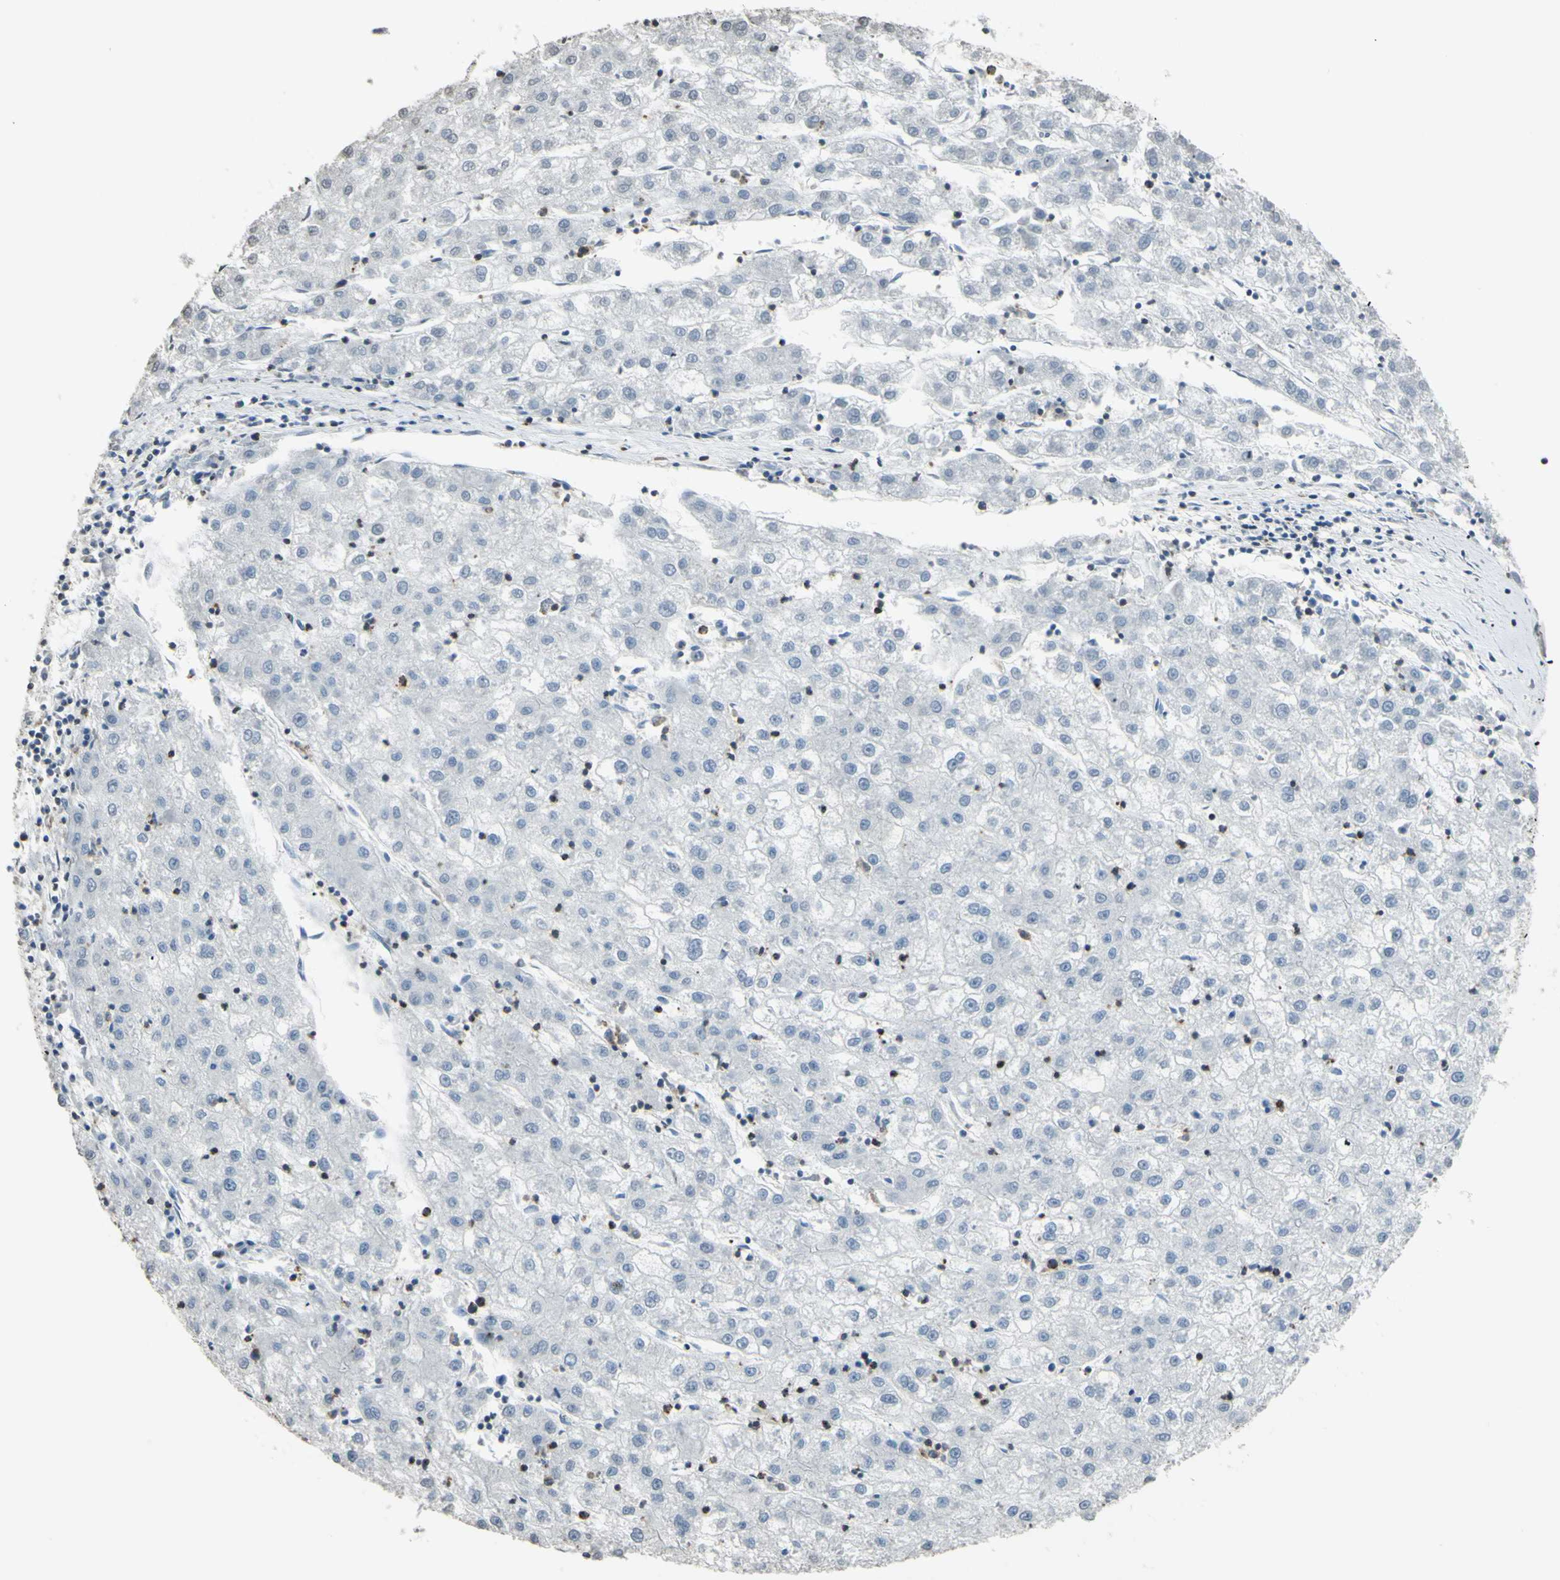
{"staining": {"intensity": "negative", "quantity": "none", "location": "none"}, "tissue": "liver cancer", "cell_type": "Tumor cells", "image_type": "cancer", "snomed": [{"axis": "morphology", "description": "Carcinoma, Hepatocellular, NOS"}, {"axis": "topography", "description": "Liver"}], "caption": "This is an IHC photomicrograph of liver hepatocellular carcinoma. There is no expression in tumor cells.", "gene": "PSTPIP1", "patient": {"sex": "male", "age": 72}}